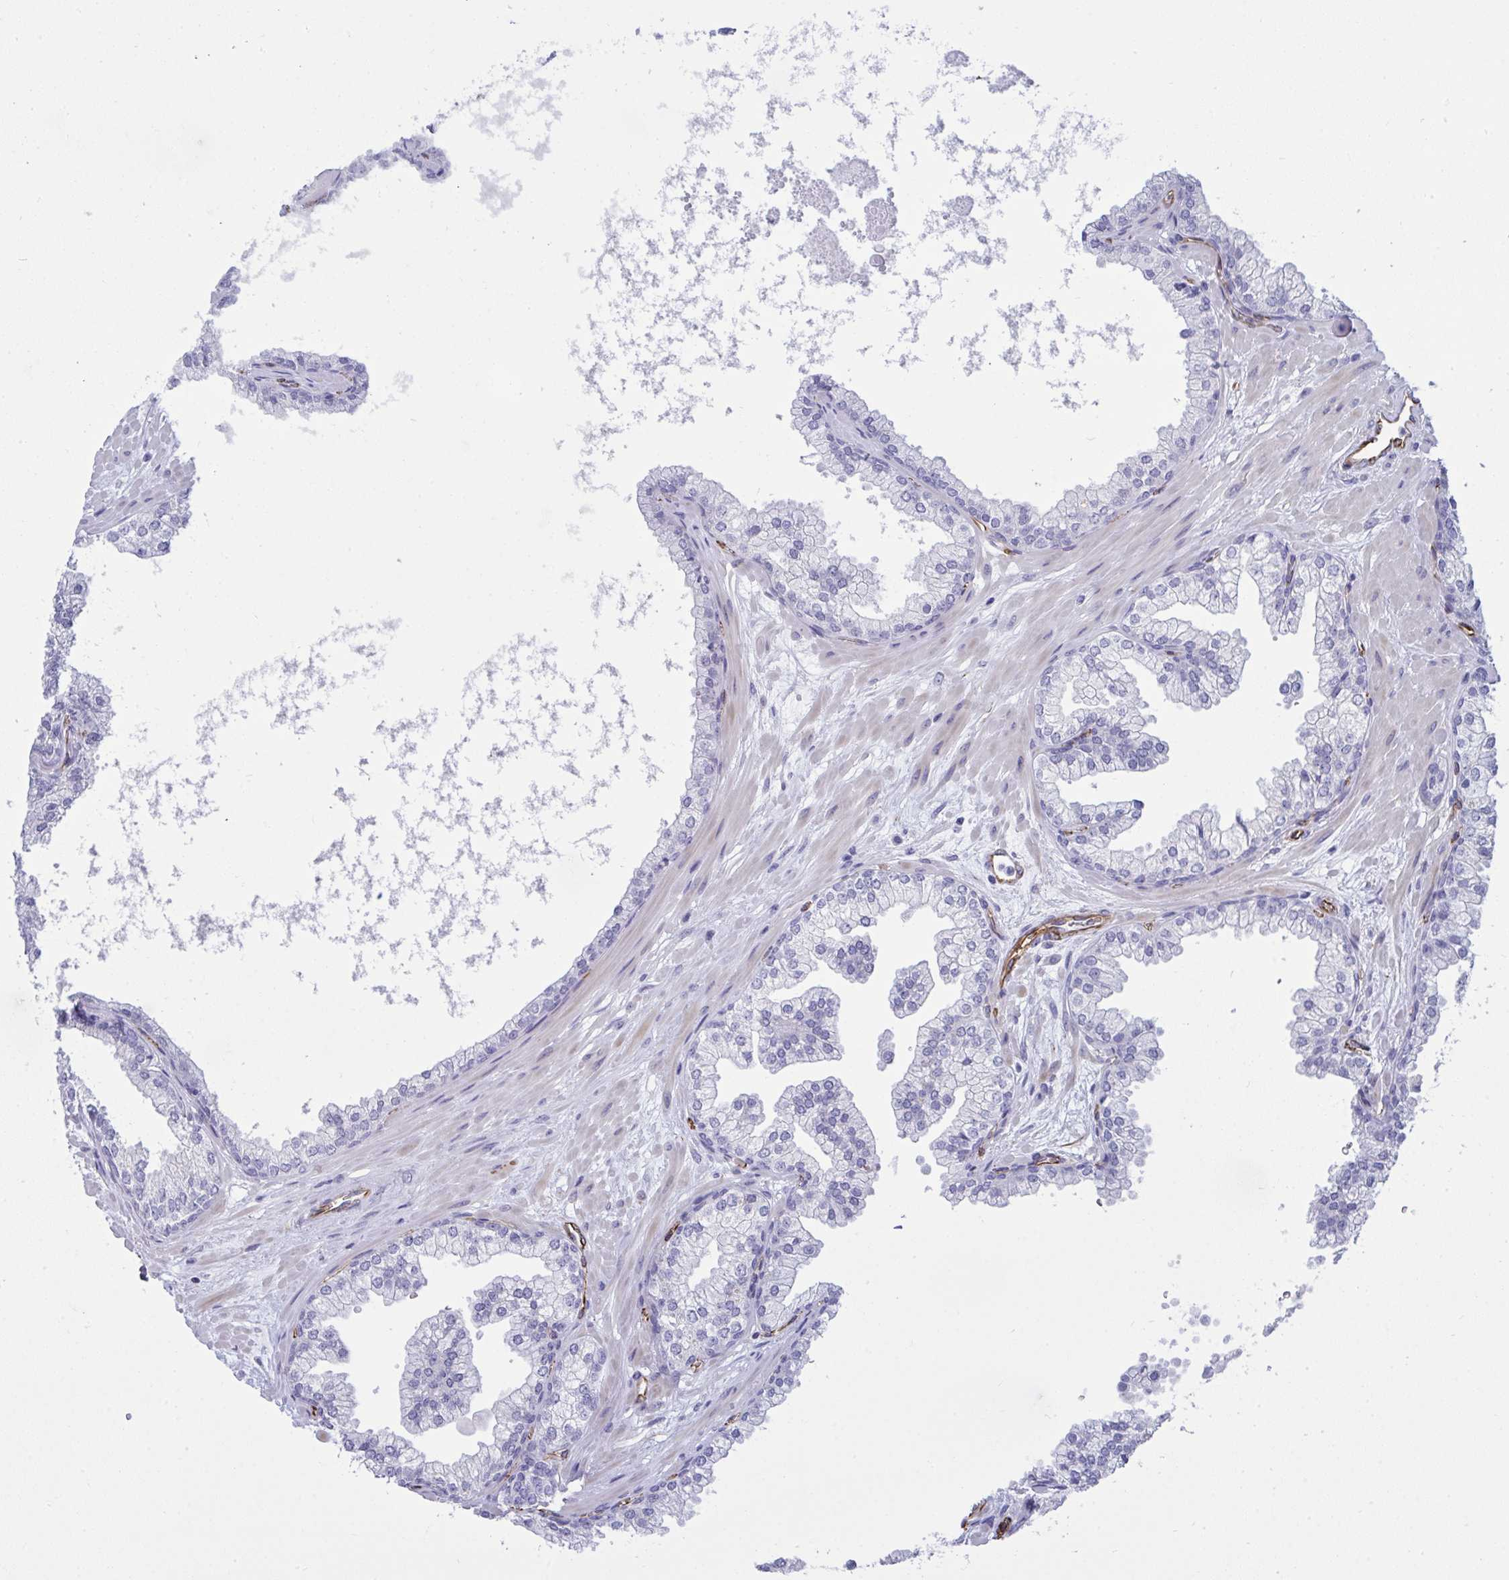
{"staining": {"intensity": "negative", "quantity": "none", "location": "none"}, "tissue": "prostate", "cell_type": "Glandular cells", "image_type": "normal", "snomed": [{"axis": "morphology", "description": "Normal tissue, NOS"}, {"axis": "topography", "description": "Prostate"}, {"axis": "topography", "description": "Peripheral nerve tissue"}], "caption": "Histopathology image shows no protein expression in glandular cells of normal prostate.", "gene": "SLC35B1", "patient": {"sex": "male", "age": 61}}